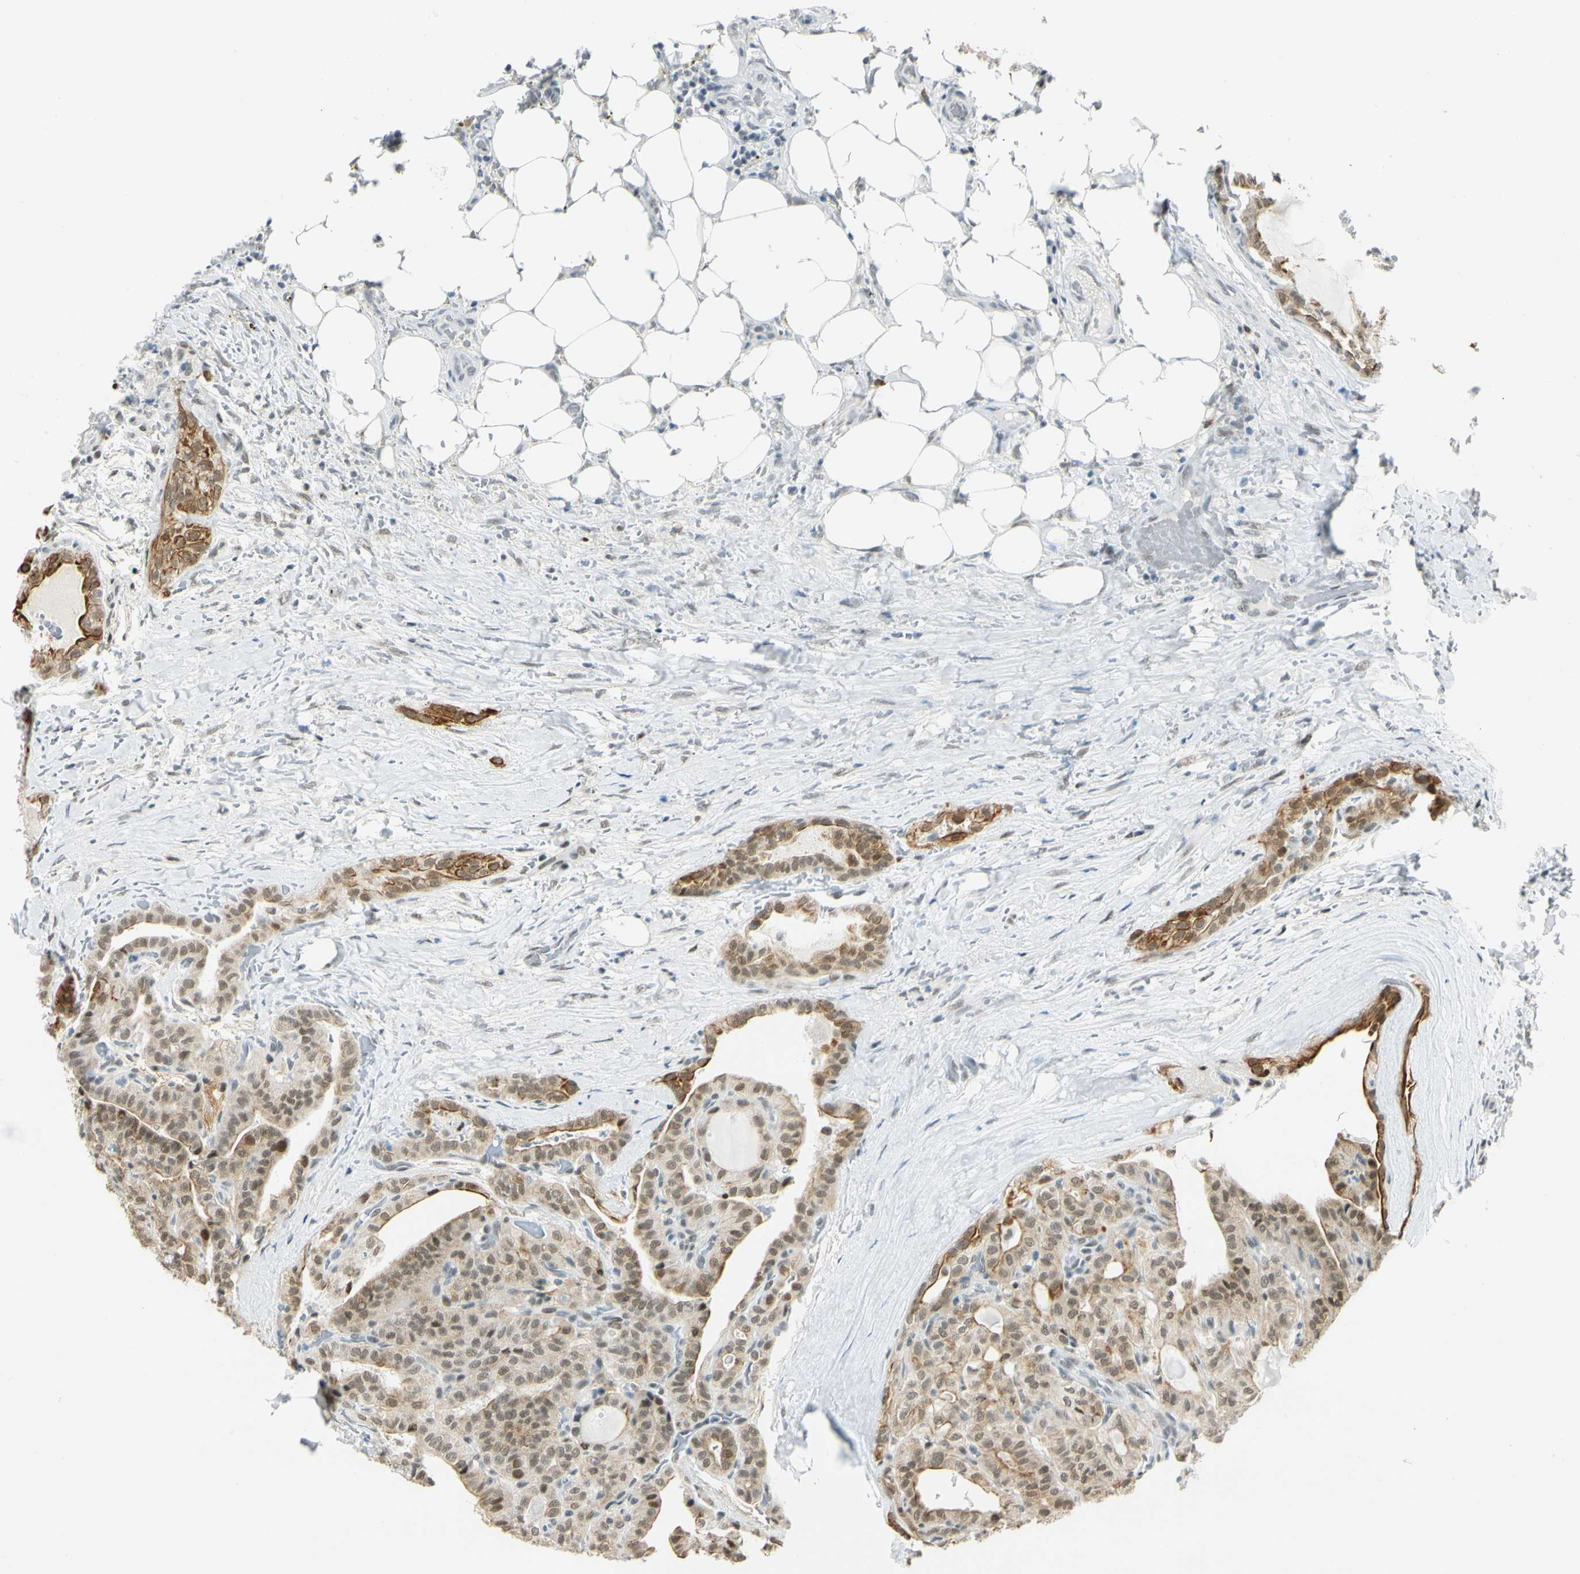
{"staining": {"intensity": "moderate", "quantity": "25%-75%", "location": "cytoplasmic/membranous,nuclear"}, "tissue": "thyroid cancer", "cell_type": "Tumor cells", "image_type": "cancer", "snomed": [{"axis": "morphology", "description": "Papillary adenocarcinoma, NOS"}, {"axis": "topography", "description": "Thyroid gland"}], "caption": "Immunohistochemical staining of thyroid cancer reveals medium levels of moderate cytoplasmic/membranous and nuclear protein expression in approximately 25%-75% of tumor cells. Nuclei are stained in blue.", "gene": "NELFE", "patient": {"sex": "male", "age": 77}}